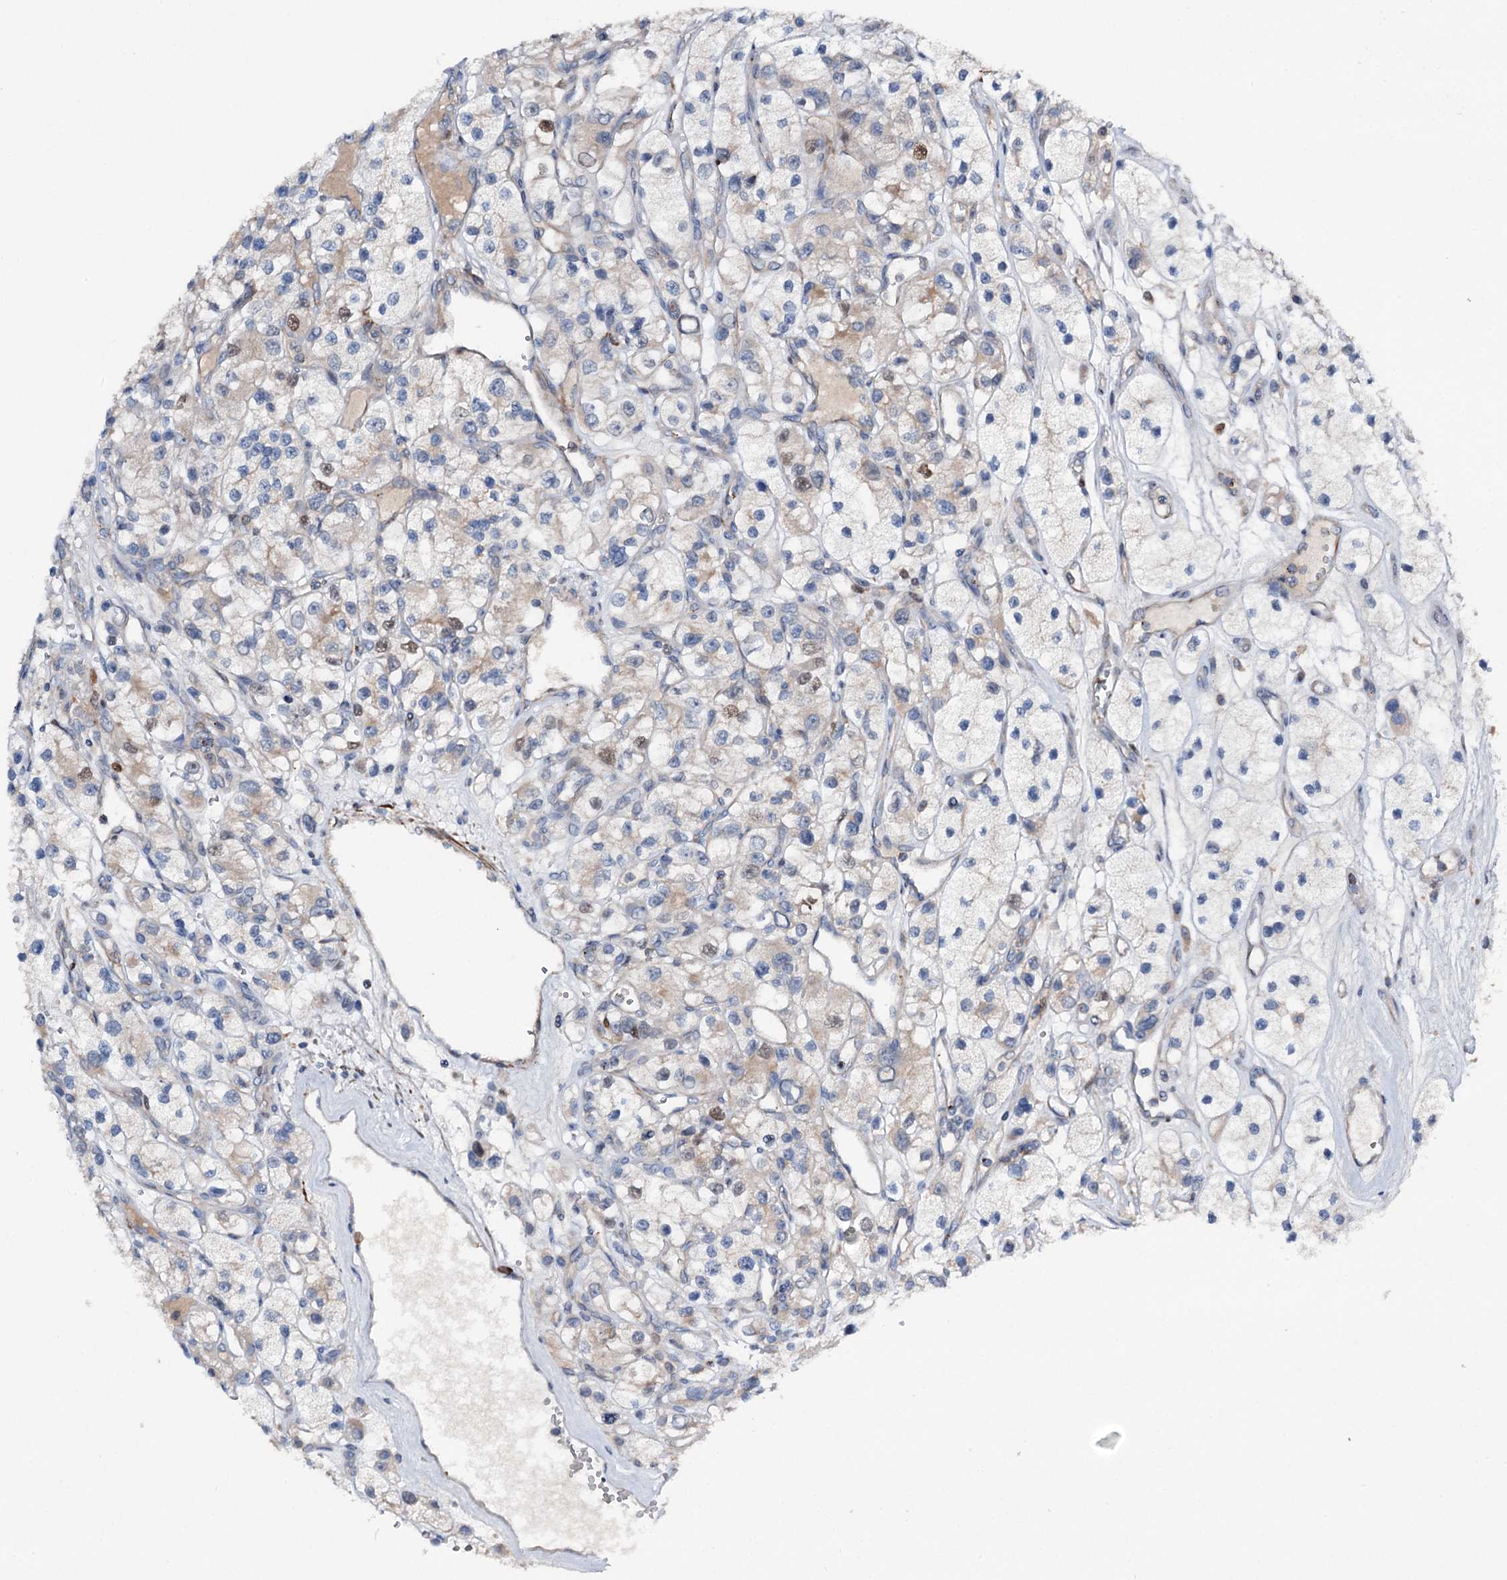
{"staining": {"intensity": "weak", "quantity": "<25%", "location": "cytoplasmic/membranous,nuclear"}, "tissue": "renal cancer", "cell_type": "Tumor cells", "image_type": "cancer", "snomed": [{"axis": "morphology", "description": "Adenocarcinoma, NOS"}, {"axis": "topography", "description": "Kidney"}], "caption": "Adenocarcinoma (renal) was stained to show a protein in brown. There is no significant positivity in tumor cells. Brightfield microscopy of IHC stained with DAB (3,3'-diaminobenzidine) (brown) and hematoxylin (blue), captured at high magnification.", "gene": "NCAPD2", "patient": {"sex": "female", "age": 57}}